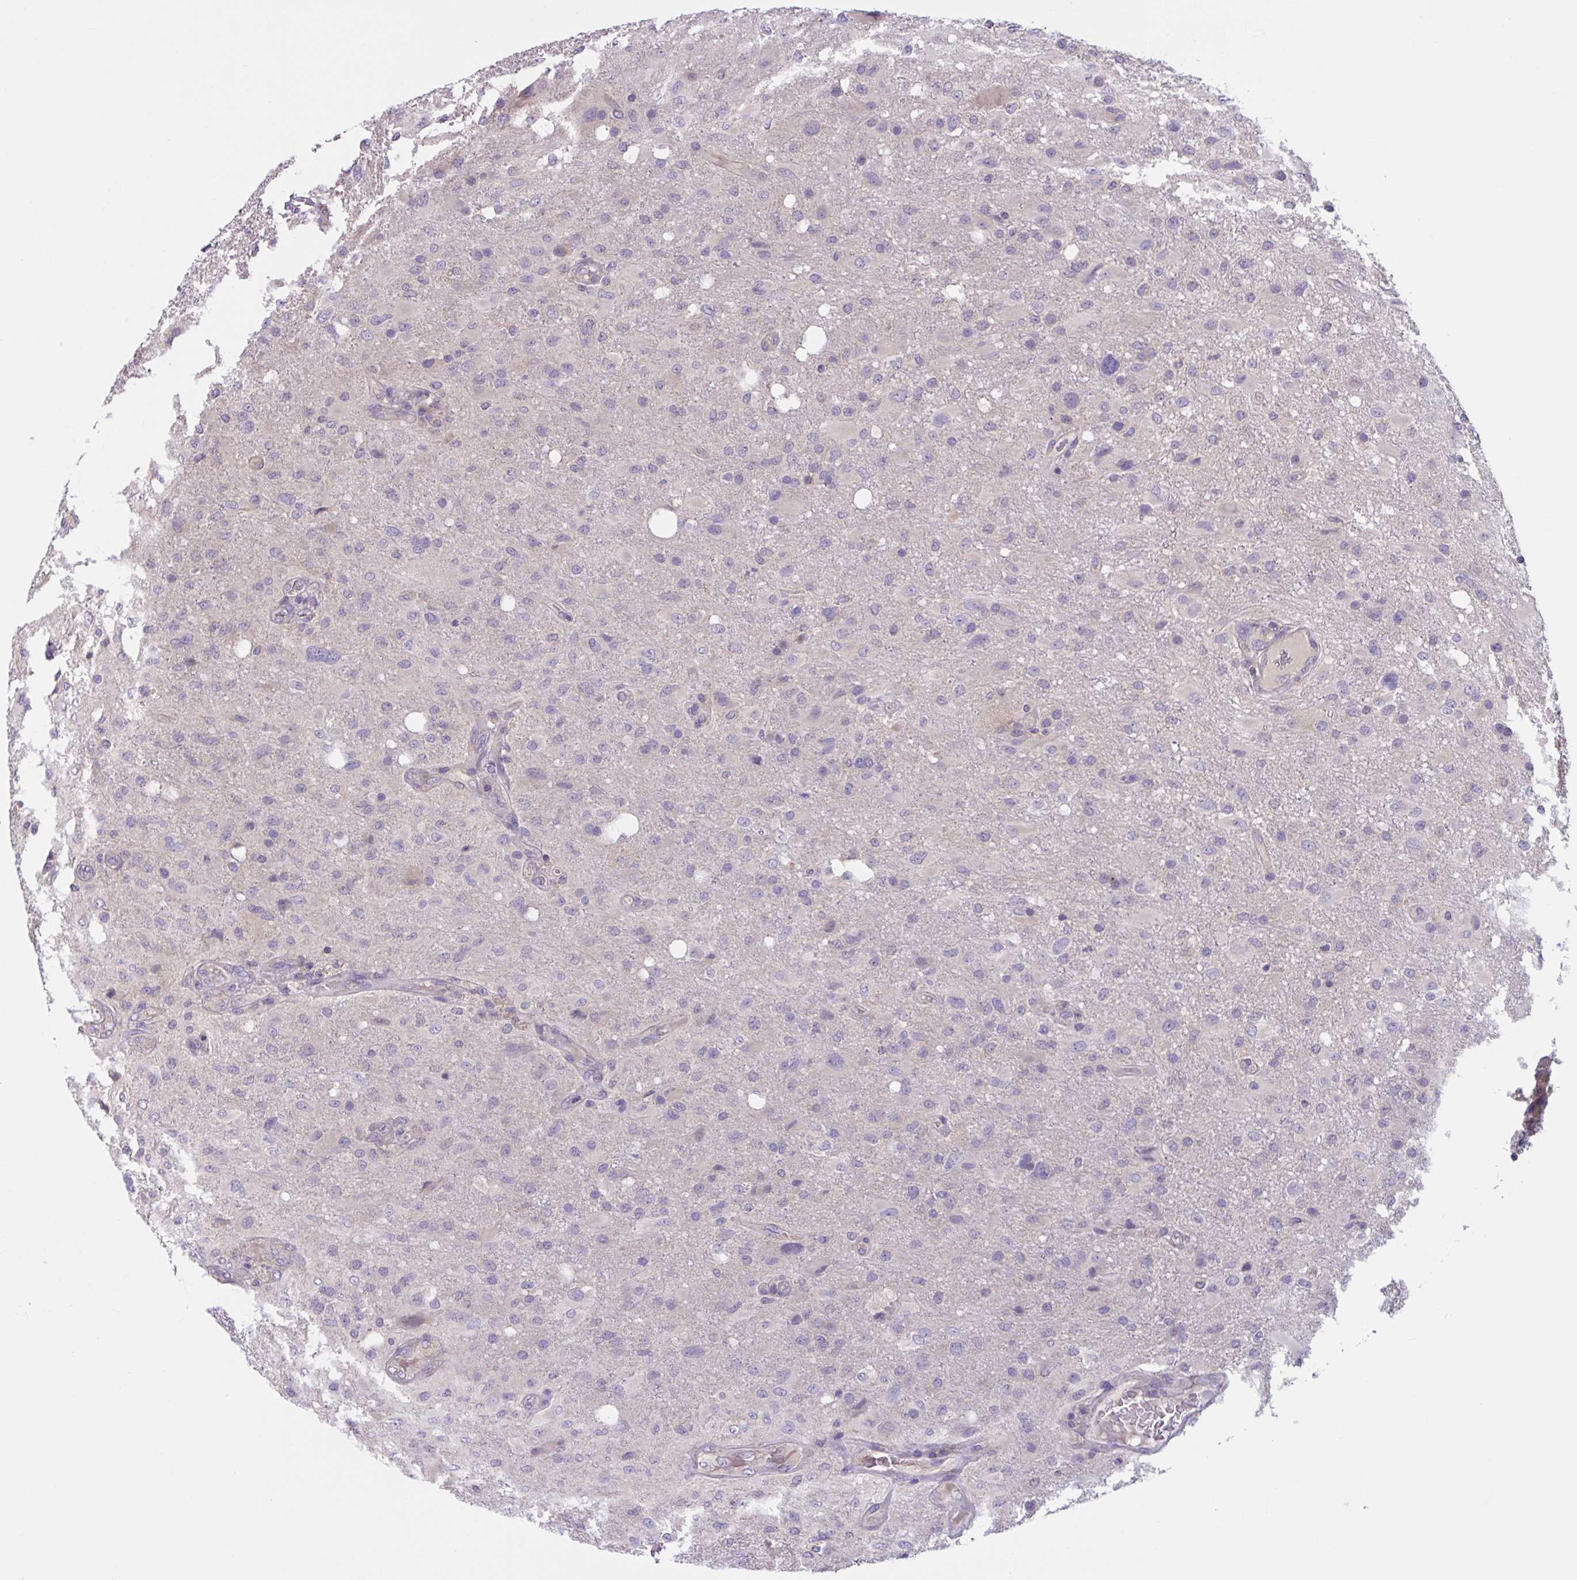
{"staining": {"intensity": "negative", "quantity": "none", "location": "none"}, "tissue": "glioma", "cell_type": "Tumor cells", "image_type": "cancer", "snomed": [{"axis": "morphology", "description": "Glioma, malignant, High grade"}, {"axis": "topography", "description": "Brain"}], "caption": "This histopathology image is of glioma stained with immunohistochemistry to label a protein in brown with the nuclei are counter-stained blue. There is no staining in tumor cells. (DAB immunohistochemistry visualized using brightfield microscopy, high magnification).", "gene": "WNT9B", "patient": {"sex": "male", "age": 53}}